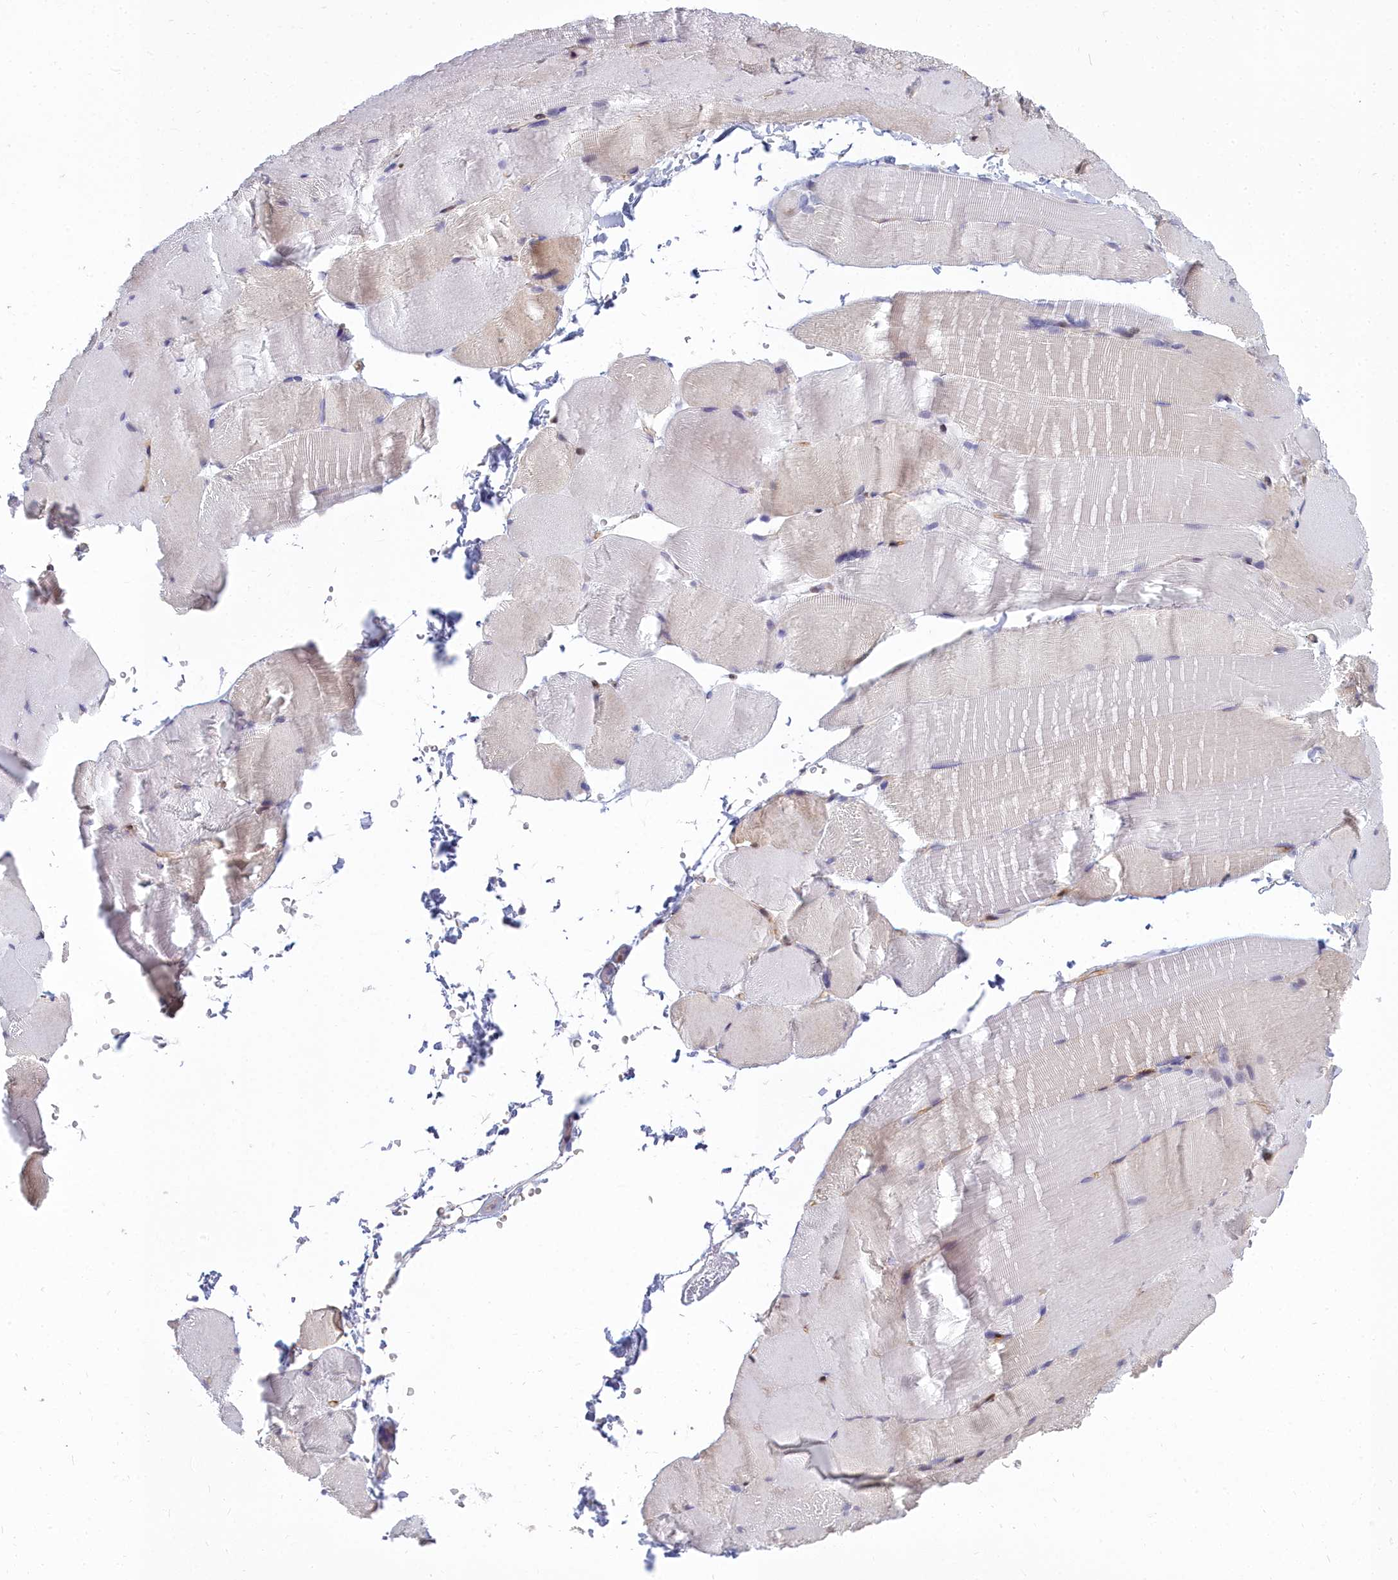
{"staining": {"intensity": "weak", "quantity": "<25%", "location": "cytoplasmic/membranous"}, "tissue": "skeletal muscle", "cell_type": "Myocytes", "image_type": "normal", "snomed": [{"axis": "morphology", "description": "Normal tissue, NOS"}, {"axis": "topography", "description": "Skeletal muscle"}, {"axis": "topography", "description": "Parathyroid gland"}], "caption": "A high-resolution photomicrograph shows IHC staining of unremarkable skeletal muscle, which demonstrates no significant expression in myocytes.", "gene": "PPP1R14A", "patient": {"sex": "female", "age": 37}}